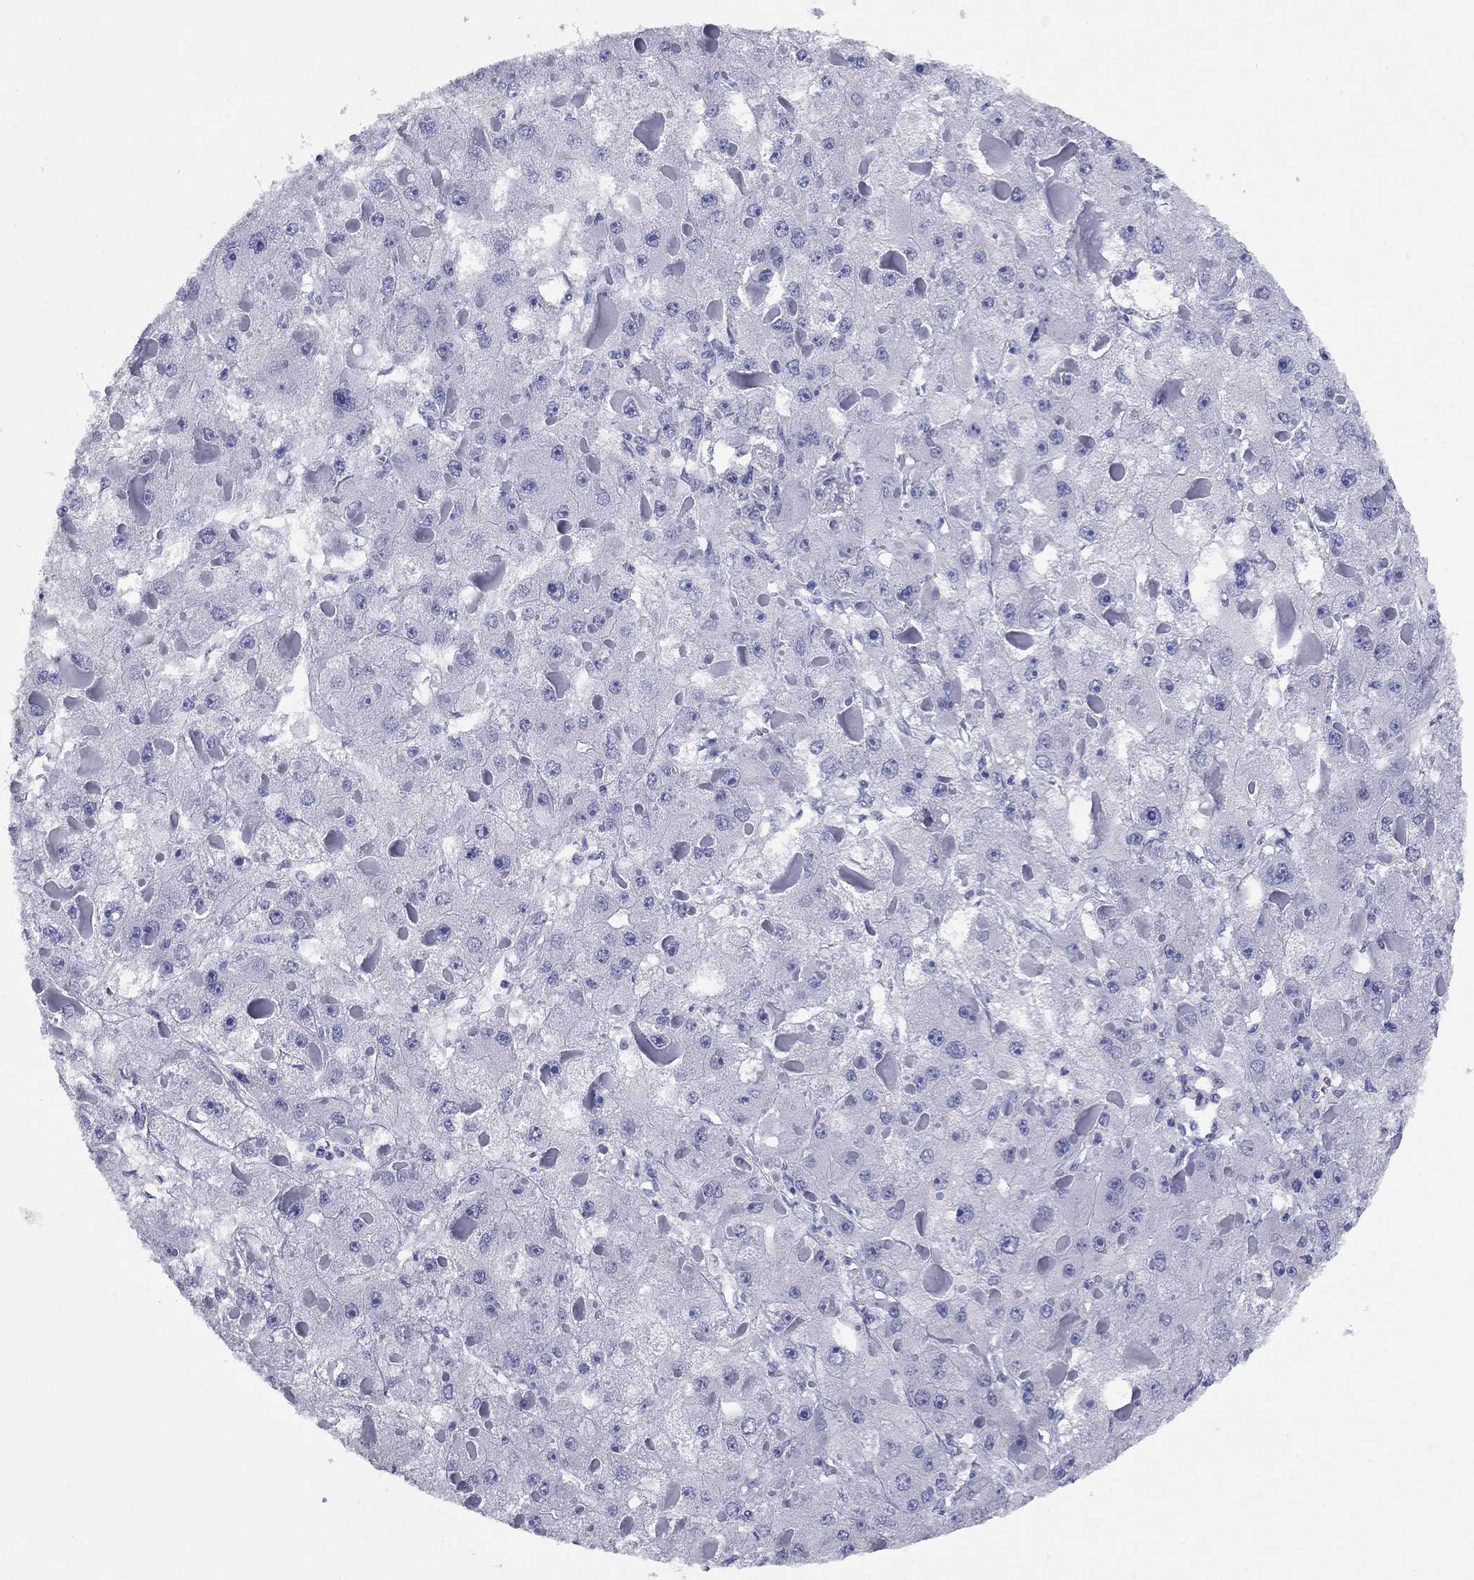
{"staining": {"intensity": "negative", "quantity": "none", "location": "none"}, "tissue": "liver cancer", "cell_type": "Tumor cells", "image_type": "cancer", "snomed": [{"axis": "morphology", "description": "Carcinoma, Hepatocellular, NOS"}, {"axis": "topography", "description": "Liver"}], "caption": "This image is of liver cancer stained with immunohistochemistry to label a protein in brown with the nuclei are counter-stained blue. There is no expression in tumor cells. Brightfield microscopy of IHC stained with DAB (3,3'-diaminobenzidine) (brown) and hematoxylin (blue), captured at high magnification.", "gene": "NPPA", "patient": {"sex": "female", "age": 73}}